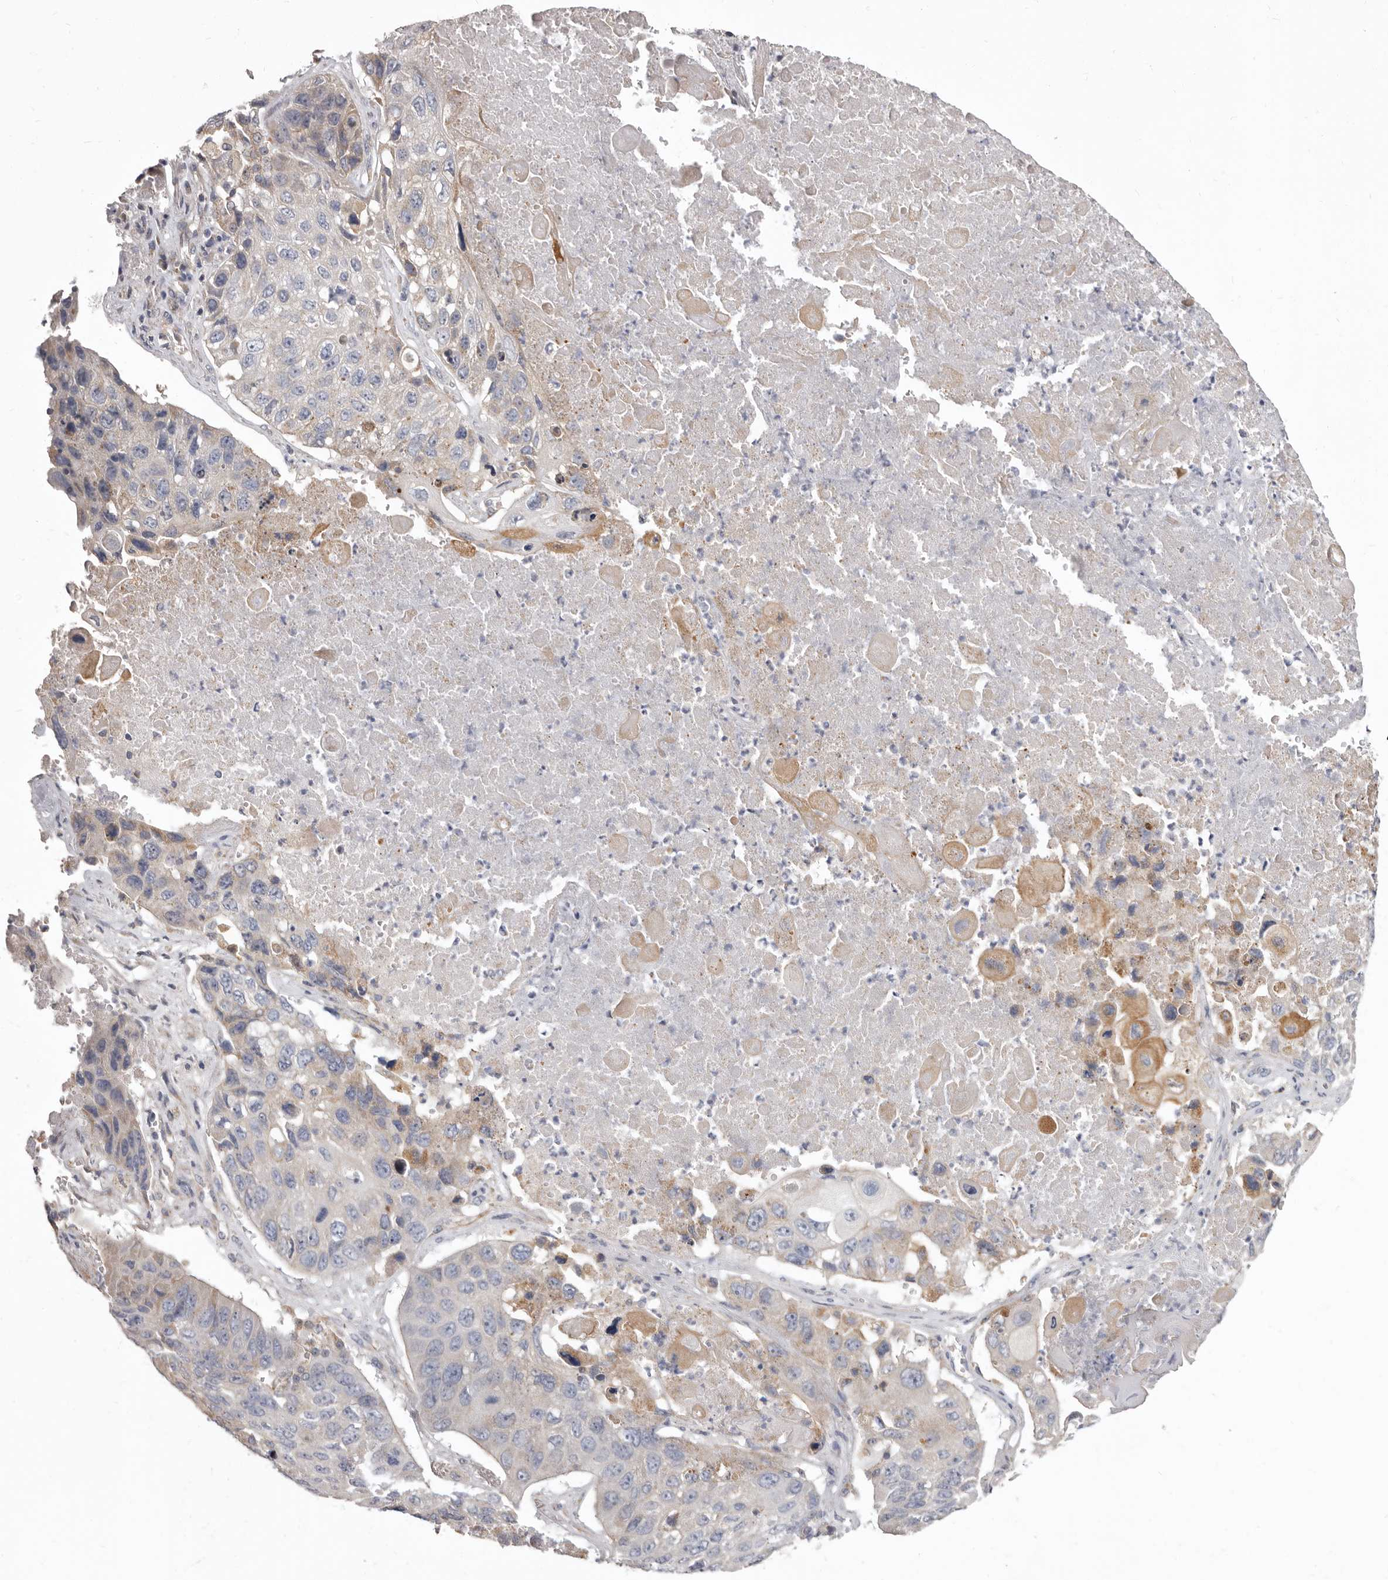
{"staining": {"intensity": "moderate", "quantity": "25%-75%", "location": "cytoplasmic/membranous"}, "tissue": "lung cancer", "cell_type": "Tumor cells", "image_type": "cancer", "snomed": [{"axis": "morphology", "description": "Squamous cell carcinoma, NOS"}, {"axis": "topography", "description": "Lung"}], "caption": "IHC staining of squamous cell carcinoma (lung), which reveals medium levels of moderate cytoplasmic/membranous staining in approximately 25%-75% of tumor cells indicating moderate cytoplasmic/membranous protein expression. The staining was performed using DAB (brown) for protein detection and nuclei were counterstained in hematoxylin (blue).", "gene": "FMO2", "patient": {"sex": "male", "age": 61}}